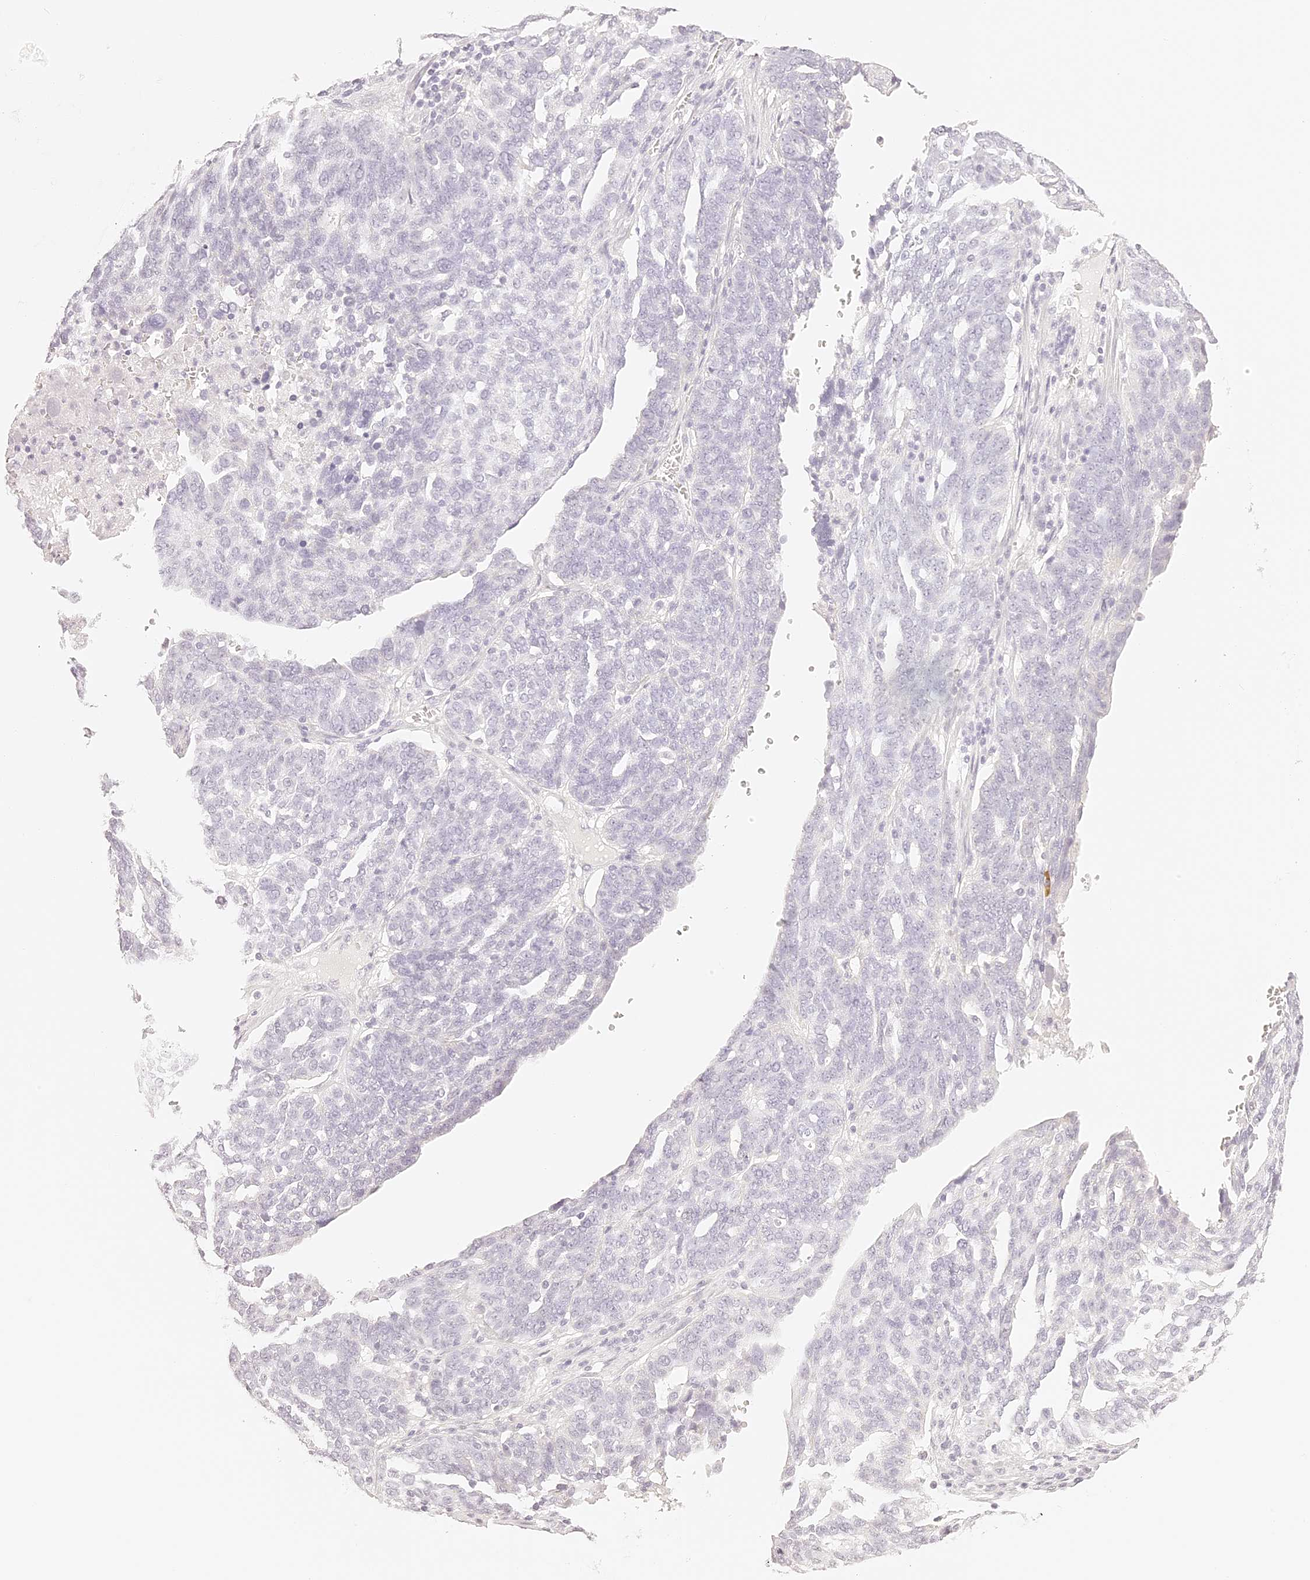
{"staining": {"intensity": "negative", "quantity": "none", "location": "none"}, "tissue": "ovarian cancer", "cell_type": "Tumor cells", "image_type": "cancer", "snomed": [{"axis": "morphology", "description": "Cystadenocarcinoma, serous, NOS"}, {"axis": "topography", "description": "Ovary"}], "caption": "Immunohistochemistry photomicrograph of ovarian serous cystadenocarcinoma stained for a protein (brown), which exhibits no positivity in tumor cells.", "gene": "TRIM45", "patient": {"sex": "female", "age": 59}}